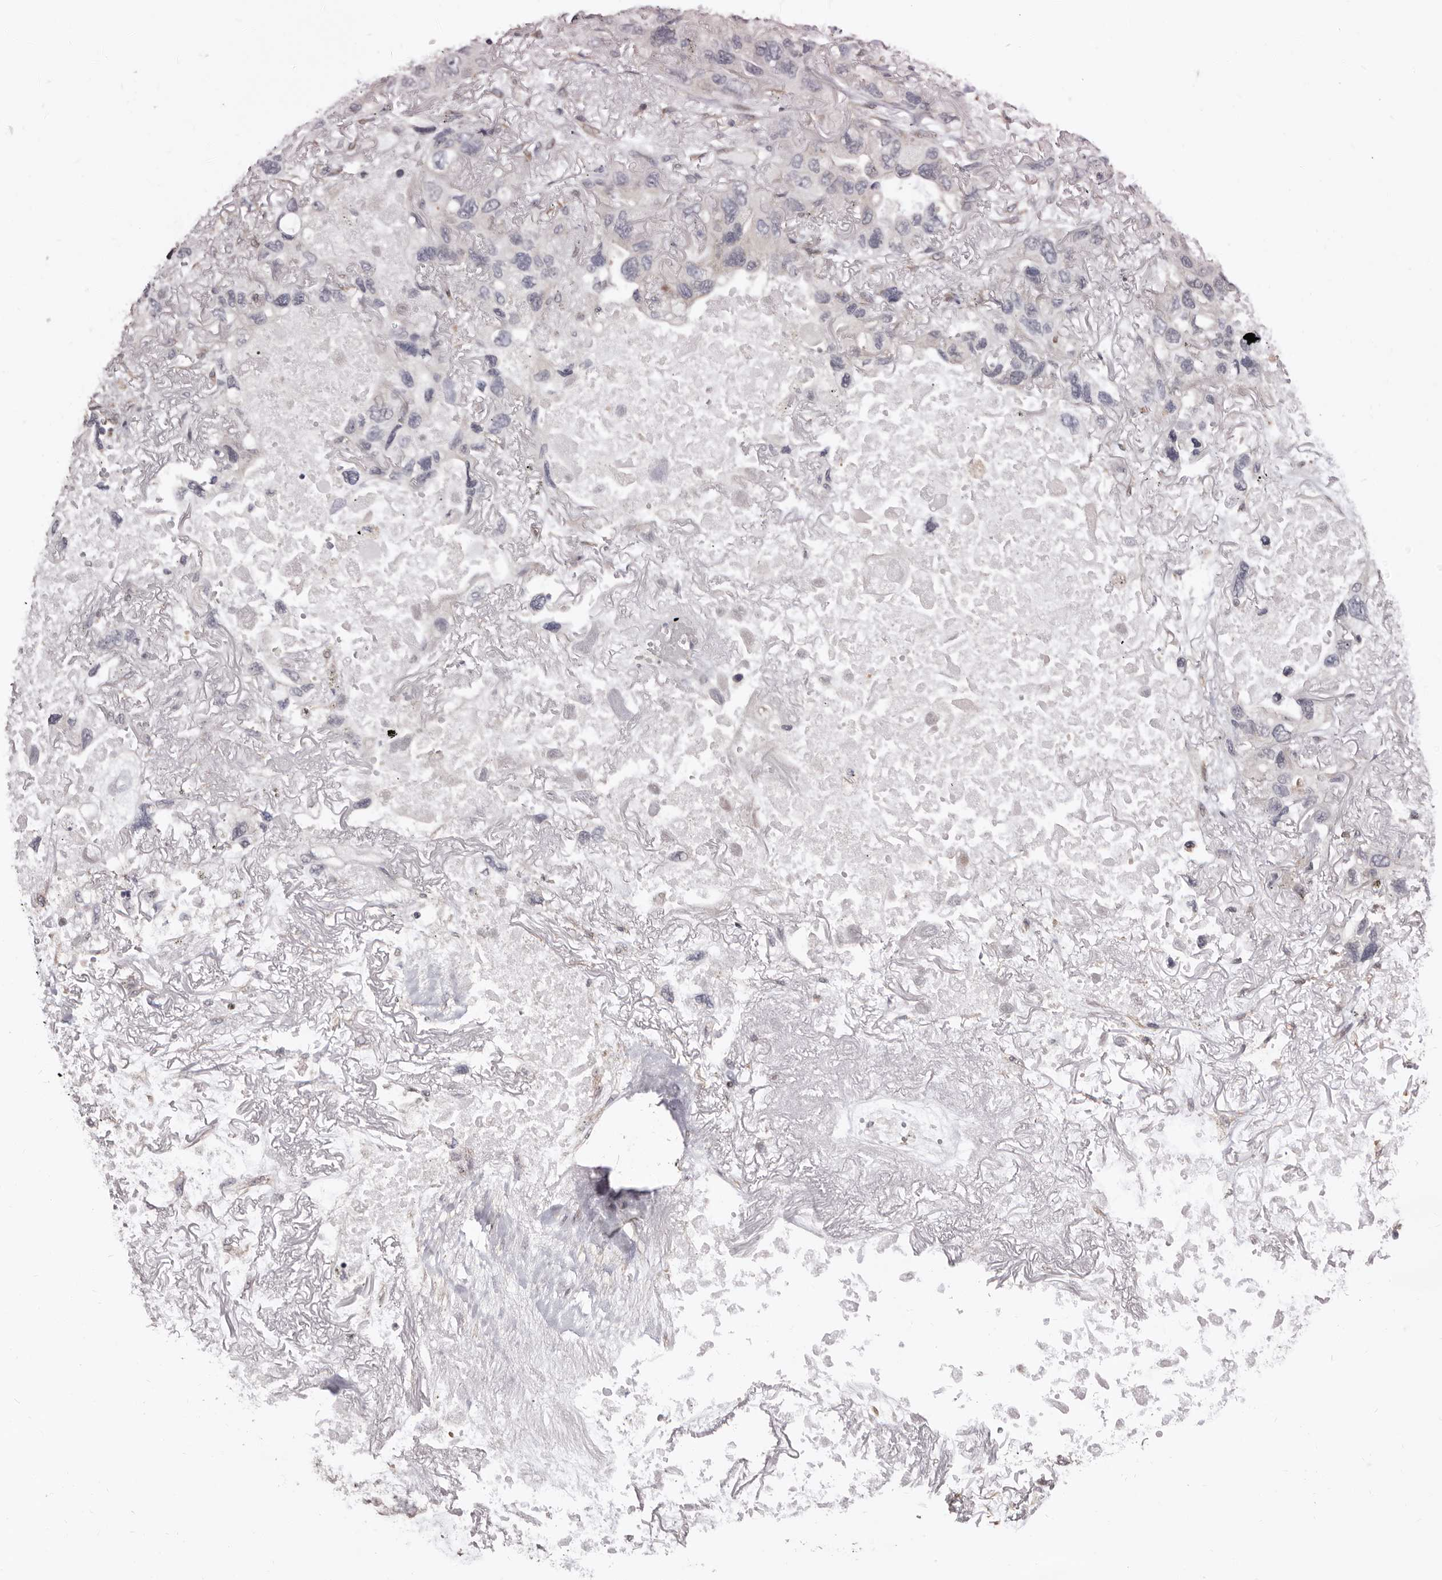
{"staining": {"intensity": "negative", "quantity": "none", "location": "none"}, "tissue": "lung cancer", "cell_type": "Tumor cells", "image_type": "cancer", "snomed": [{"axis": "morphology", "description": "Squamous cell carcinoma, NOS"}, {"axis": "topography", "description": "Lung"}], "caption": "Tumor cells show no significant positivity in squamous cell carcinoma (lung).", "gene": "KHDRBS2", "patient": {"sex": "female", "age": 73}}